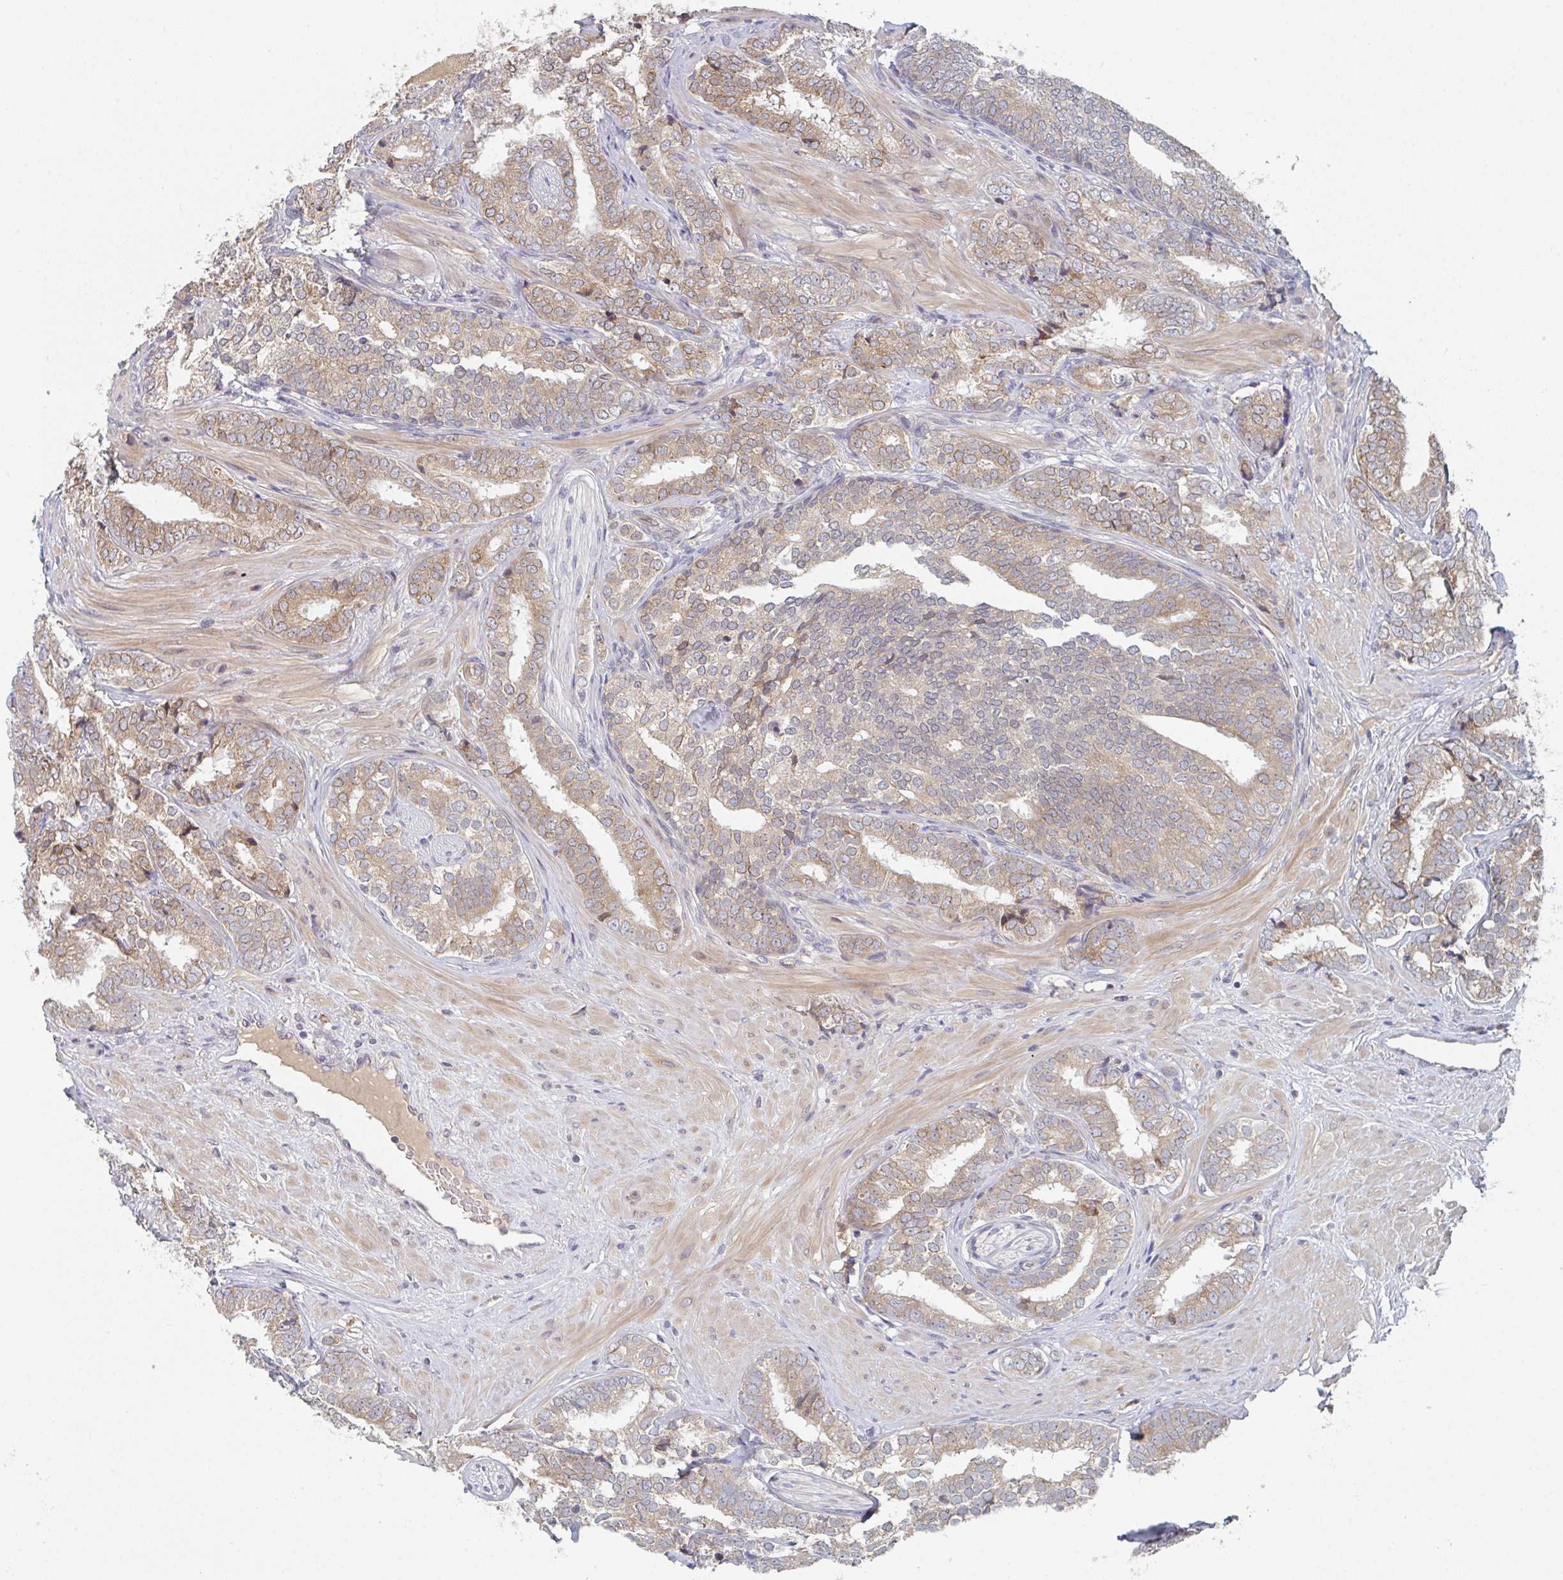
{"staining": {"intensity": "moderate", "quantity": ">75%", "location": "cytoplasmic/membranous"}, "tissue": "prostate cancer", "cell_type": "Tumor cells", "image_type": "cancer", "snomed": [{"axis": "morphology", "description": "Adenocarcinoma, High grade"}, {"axis": "topography", "description": "Prostate"}], "caption": "IHC photomicrograph of neoplastic tissue: prostate cancer (high-grade adenocarcinoma) stained using immunohistochemistry exhibits medium levels of moderate protein expression localized specifically in the cytoplasmic/membranous of tumor cells, appearing as a cytoplasmic/membranous brown color.", "gene": "ELOVL1", "patient": {"sex": "male", "age": 72}}